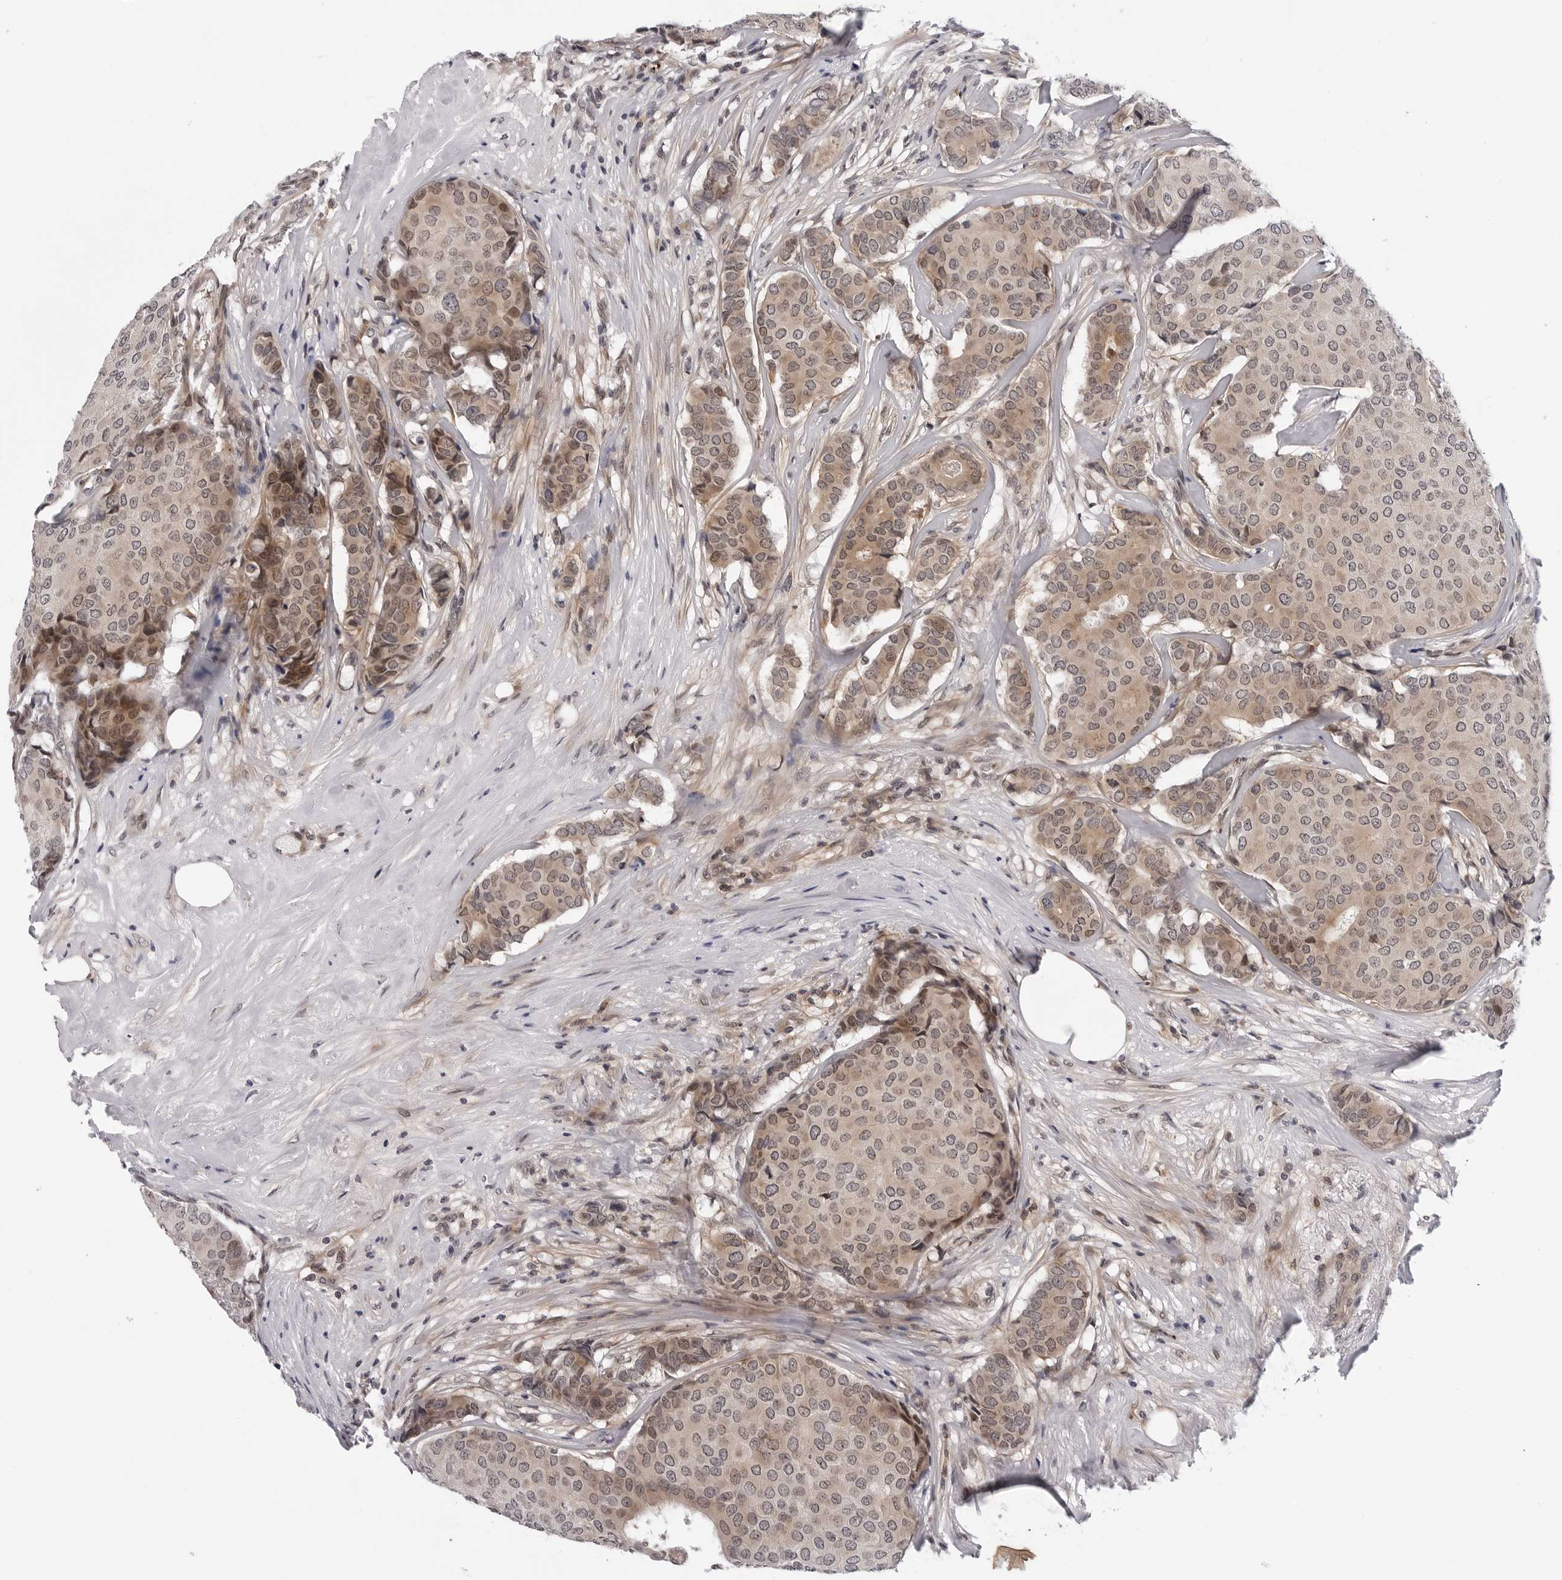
{"staining": {"intensity": "weak", "quantity": ">75%", "location": "cytoplasmic/membranous,nuclear"}, "tissue": "breast cancer", "cell_type": "Tumor cells", "image_type": "cancer", "snomed": [{"axis": "morphology", "description": "Duct carcinoma"}, {"axis": "topography", "description": "Breast"}], "caption": "Protein analysis of breast cancer tissue shows weak cytoplasmic/membranous and nuclear expression in about >75% of tumor cells. (IHC, brightfield microscopy, high magnification).", "gene": "KIAA1614", "patient": {"sex": "female", "age": 75}}